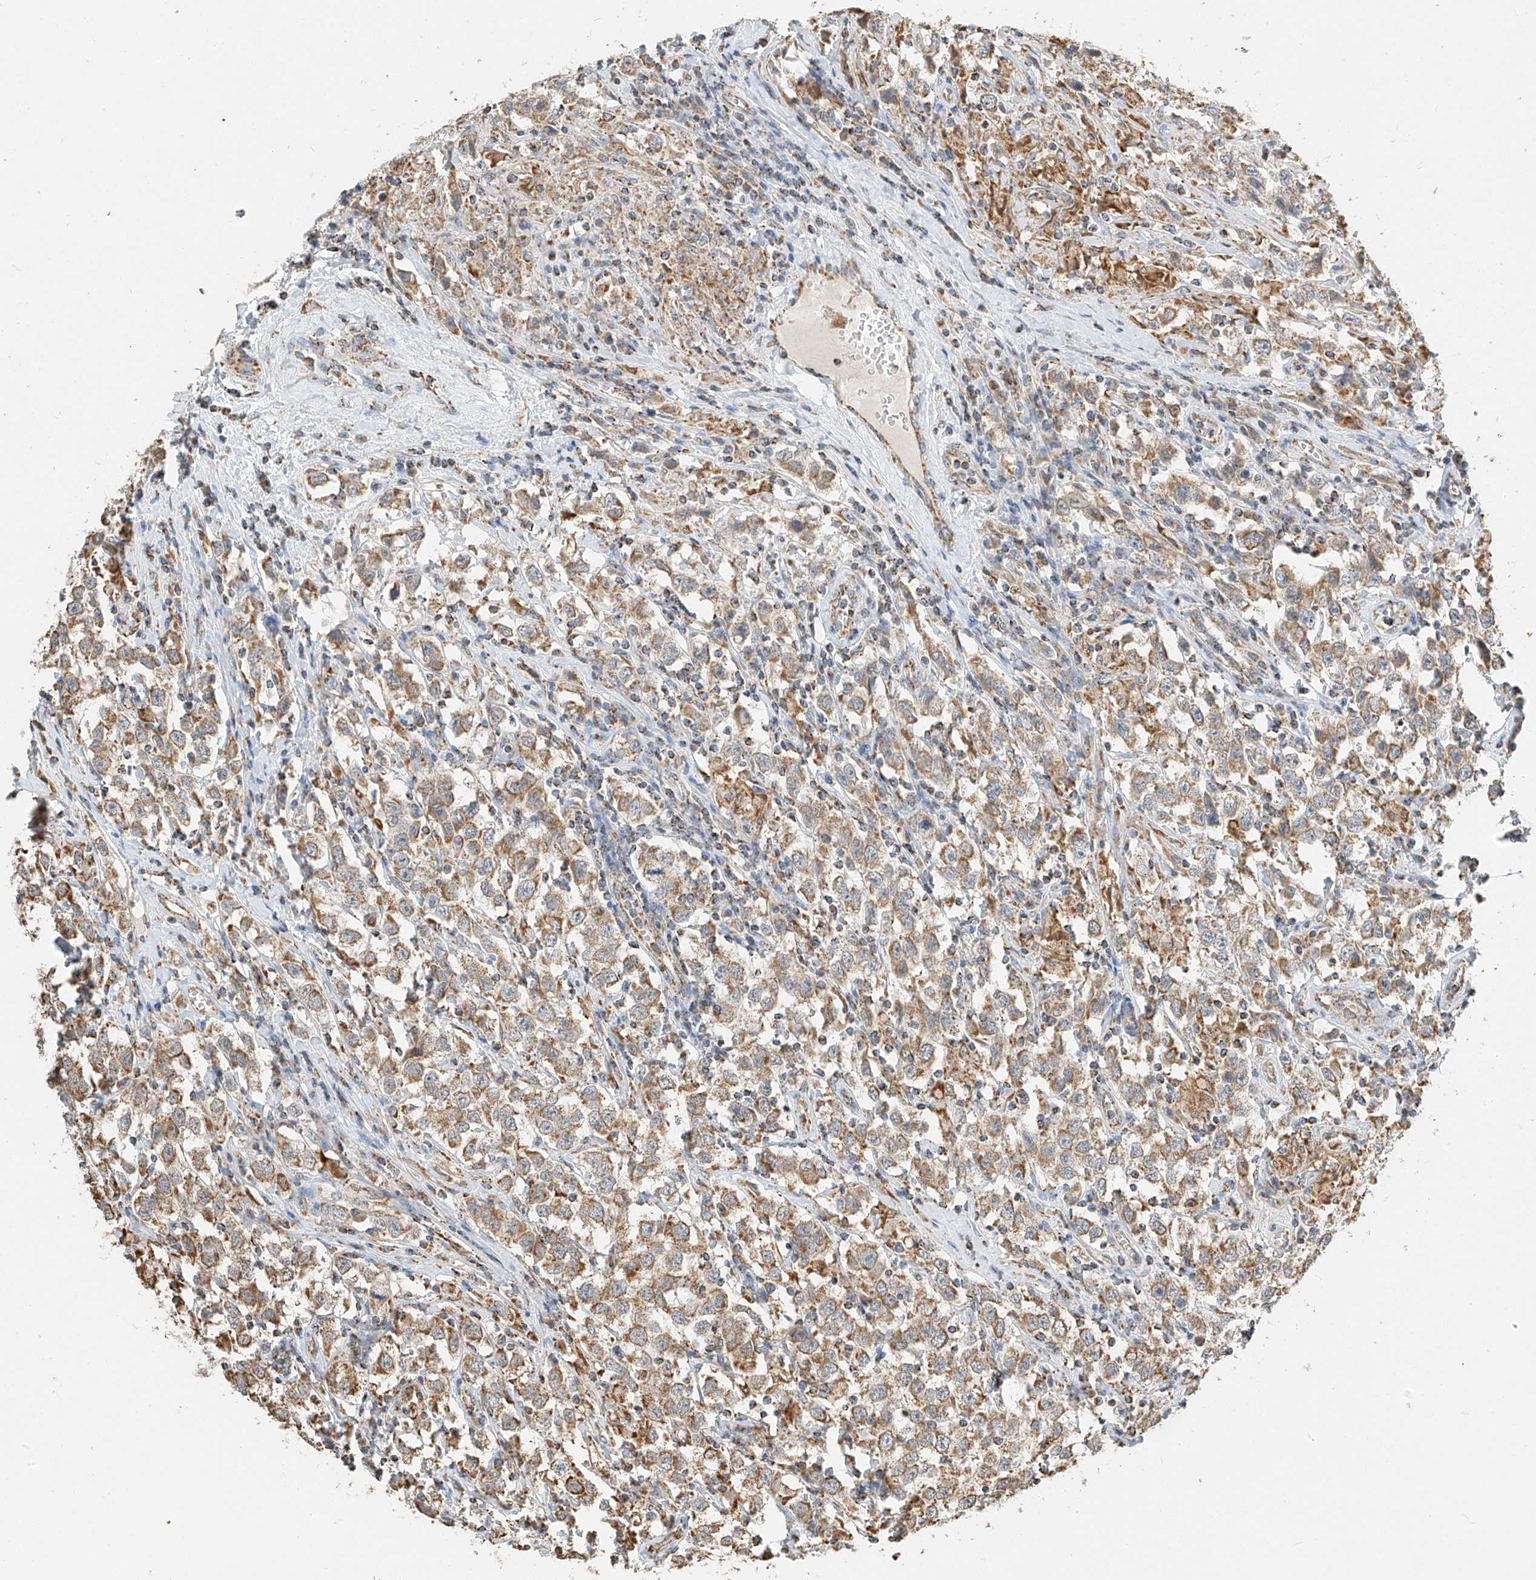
{"staining": {"intensity": "moderate", "quantity": ">75%", "location": "cytoplasmic/membranous"}, "tissue": "testis cancer", "cell_type": "Tumor cells", "image_type": "cancer", "snomed": [{"axis": "morphology", "description": "Seminoma, NOS"}, {"axis": "topography", "description": "Testis"}], "caption": "An immunohistochemistry photomicrograph of tumor tissue is shown. Protein staining in brown highlights moderate cytoplasmic/membranous positivity in seminoma (testis) within tumor cells.", "gene": "YIPF7", "patient": {"sex": "male", "age": 41}}